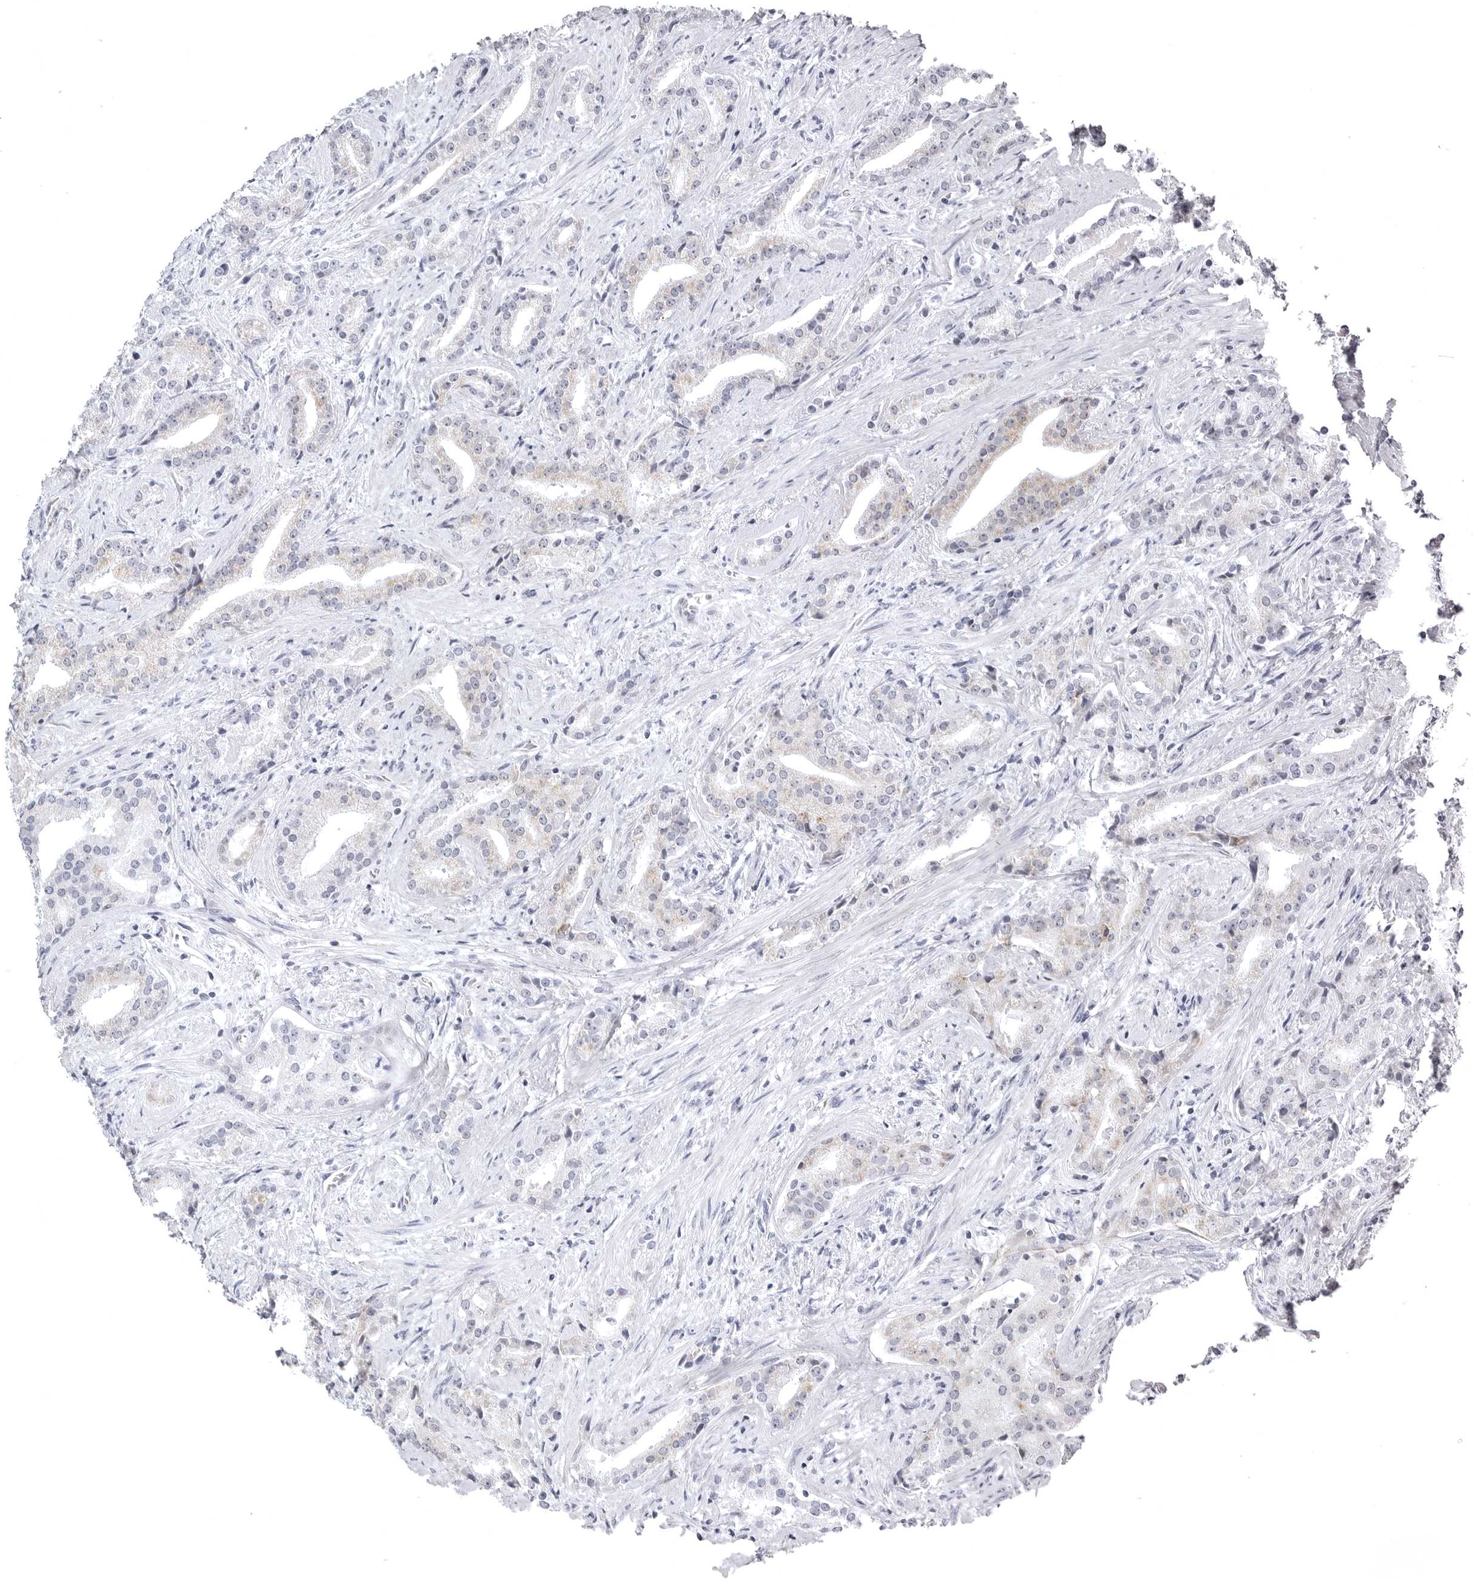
{"staining": {"intensity": "negative", "quantity": "none", "location": "none"}, "tissue": "prostate cancer", "cell_type": "Tumor cells", "image_type": "cancer", "snomed": [{"axis": "morphology", "description": "Adenocarcinoma, Low grade"}, {"axis": "topography", "description": "Prostate"}], "caption": "A micrograph of human prostate cancer is negative for staining in tumor cells.", "gene": "TUFM", "patient": {"sex": "male", "age": 67}}